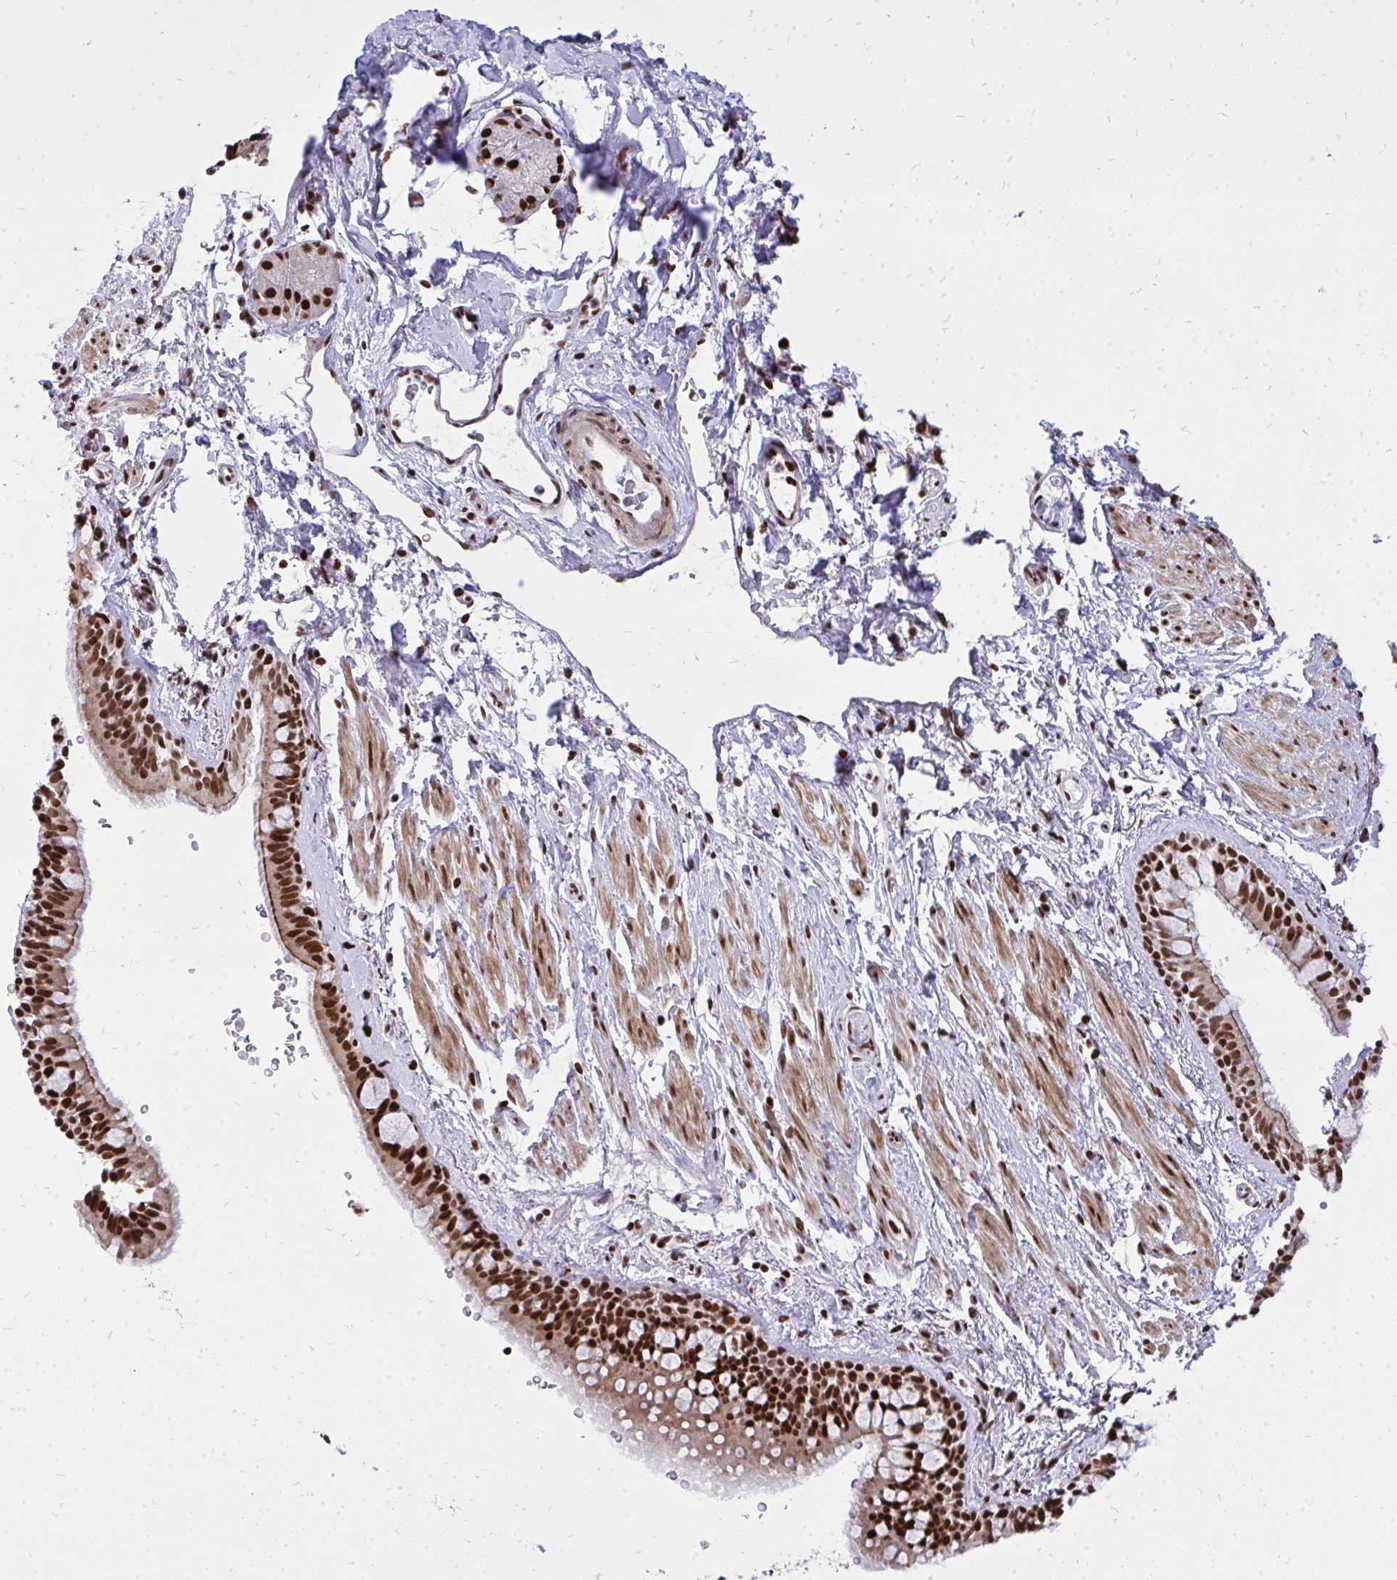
{"staining": {"intensity": "strong", "quantity": ">75%", "location": "nuclear"}, "tissue": "bronchus", "cell_type": "Respiratory epithelial cells", "image_type": "normal", "snomed": [{"axis": "morphology", "description": "Normal tissue, NOS"}, {"axis": "topography", "description": "Lymph node"}, {"axis": "topography", "description": "Cartilage tissue"}, {"axis": "topography", "description": "Bronchus"}], "caption": "Immunohistochemistry photomicrograph of normal bronchus: human bronchus stained using immunohistochemistry displays high levels of strong protein expression localized specifically in the nuclear of respiratory epithelial cells, appearing as a nuclear brown color.", "gene": "TBL1Y", "patient": {"sex": "female", "age": 70}}